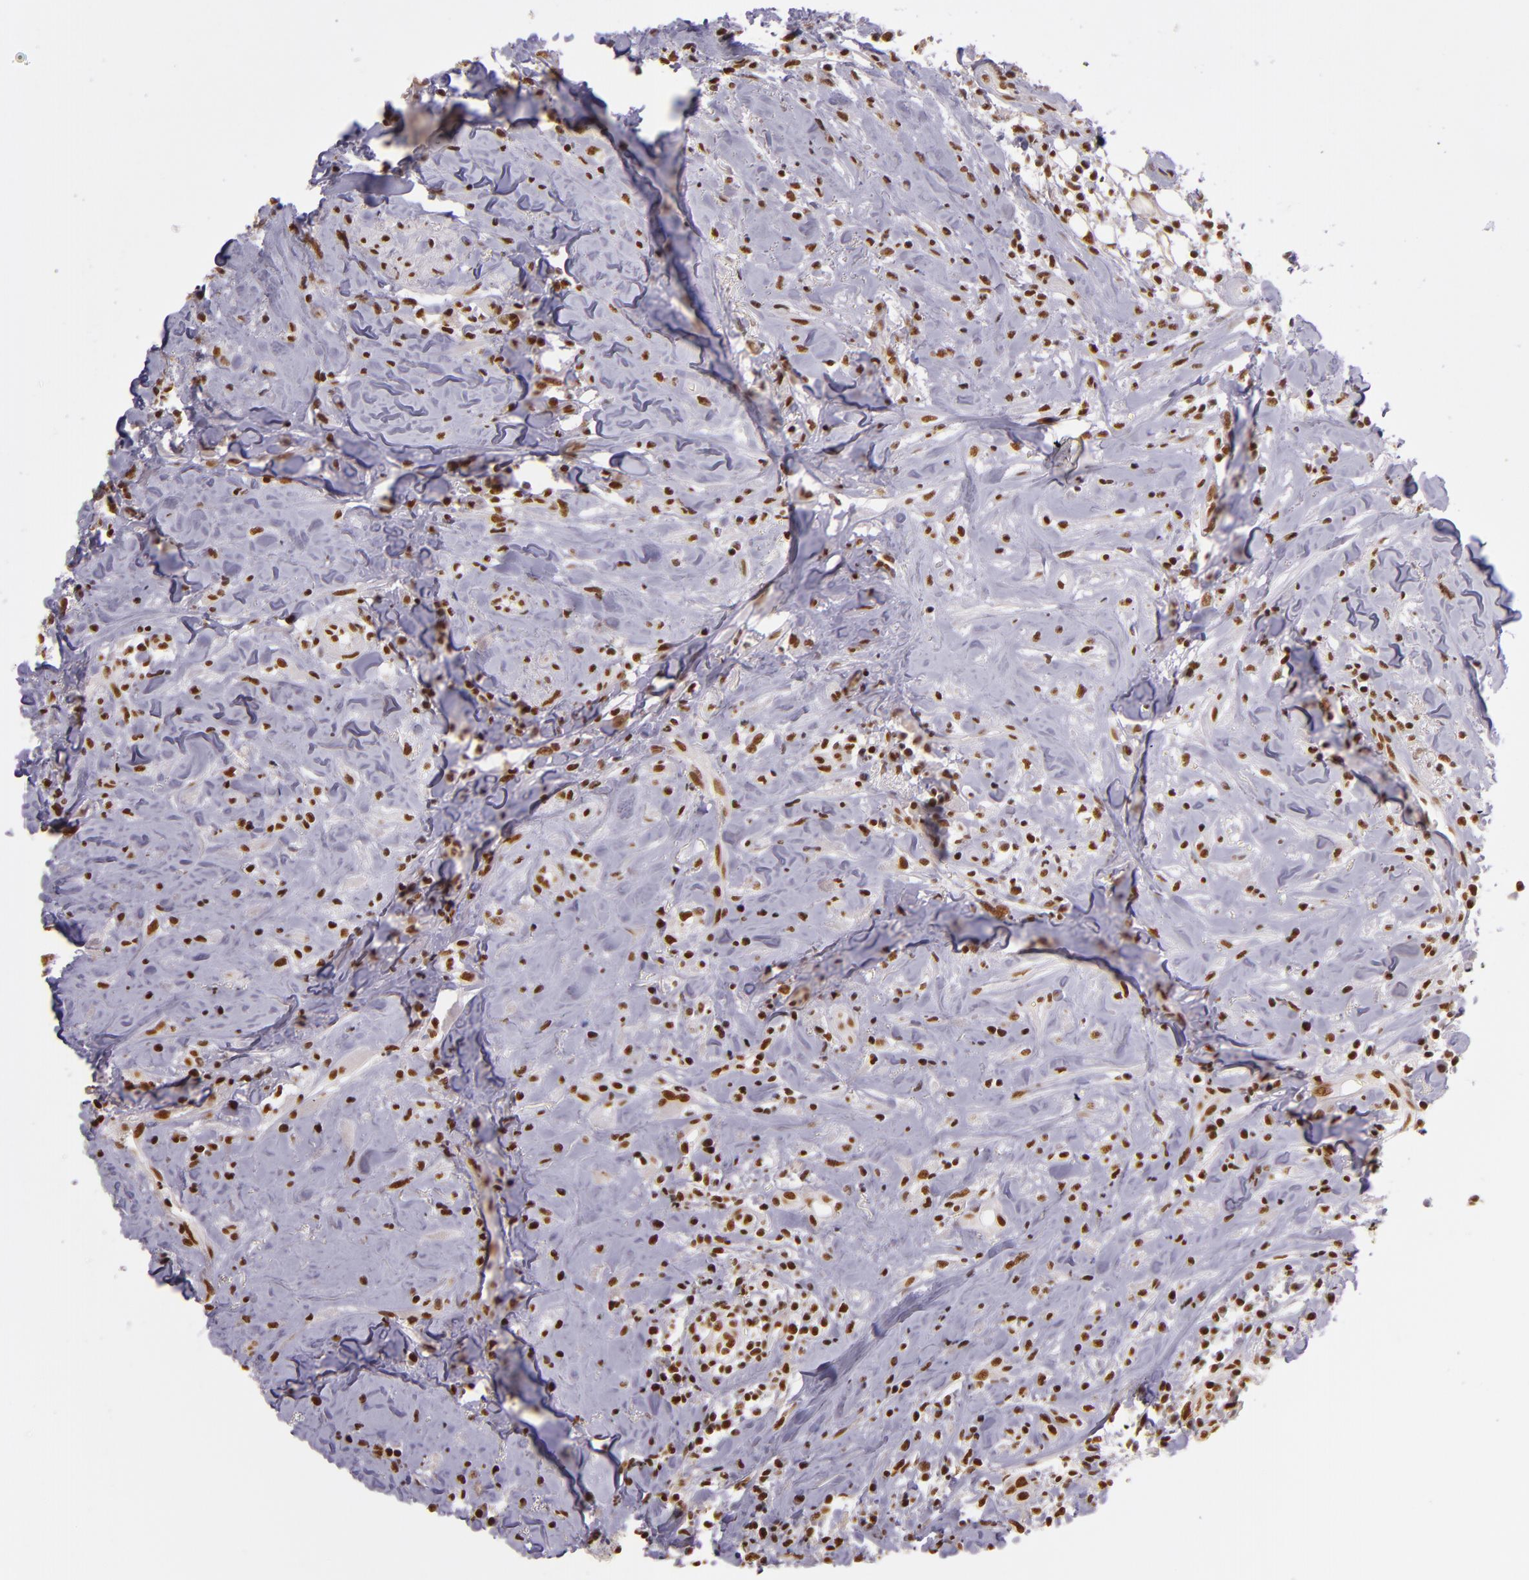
{"staining": {"intensity": "moderate", "quantity": ">75%", "location": "nuclear"}, "tissue": "head and neck cancer", "cell_type": "Tumor cells", "image_type": "cancer", "snomed": [{"axis": "morphology", "description": "Squamous cell carcinoma, NOS"}, {"axis": "topography", "description": "Oral tissue"}, {"axis": "topography", "description": "Head-Neck"}], "caption": "Protein staining reveals moderate nuclear expression in about >75% of tumor cells in head and neck squamous cell carcinoma. (IHC, brightfield microscopy, high magnification).", "gene": "USF1", "patient": {"sex": "female", "age": 82}}